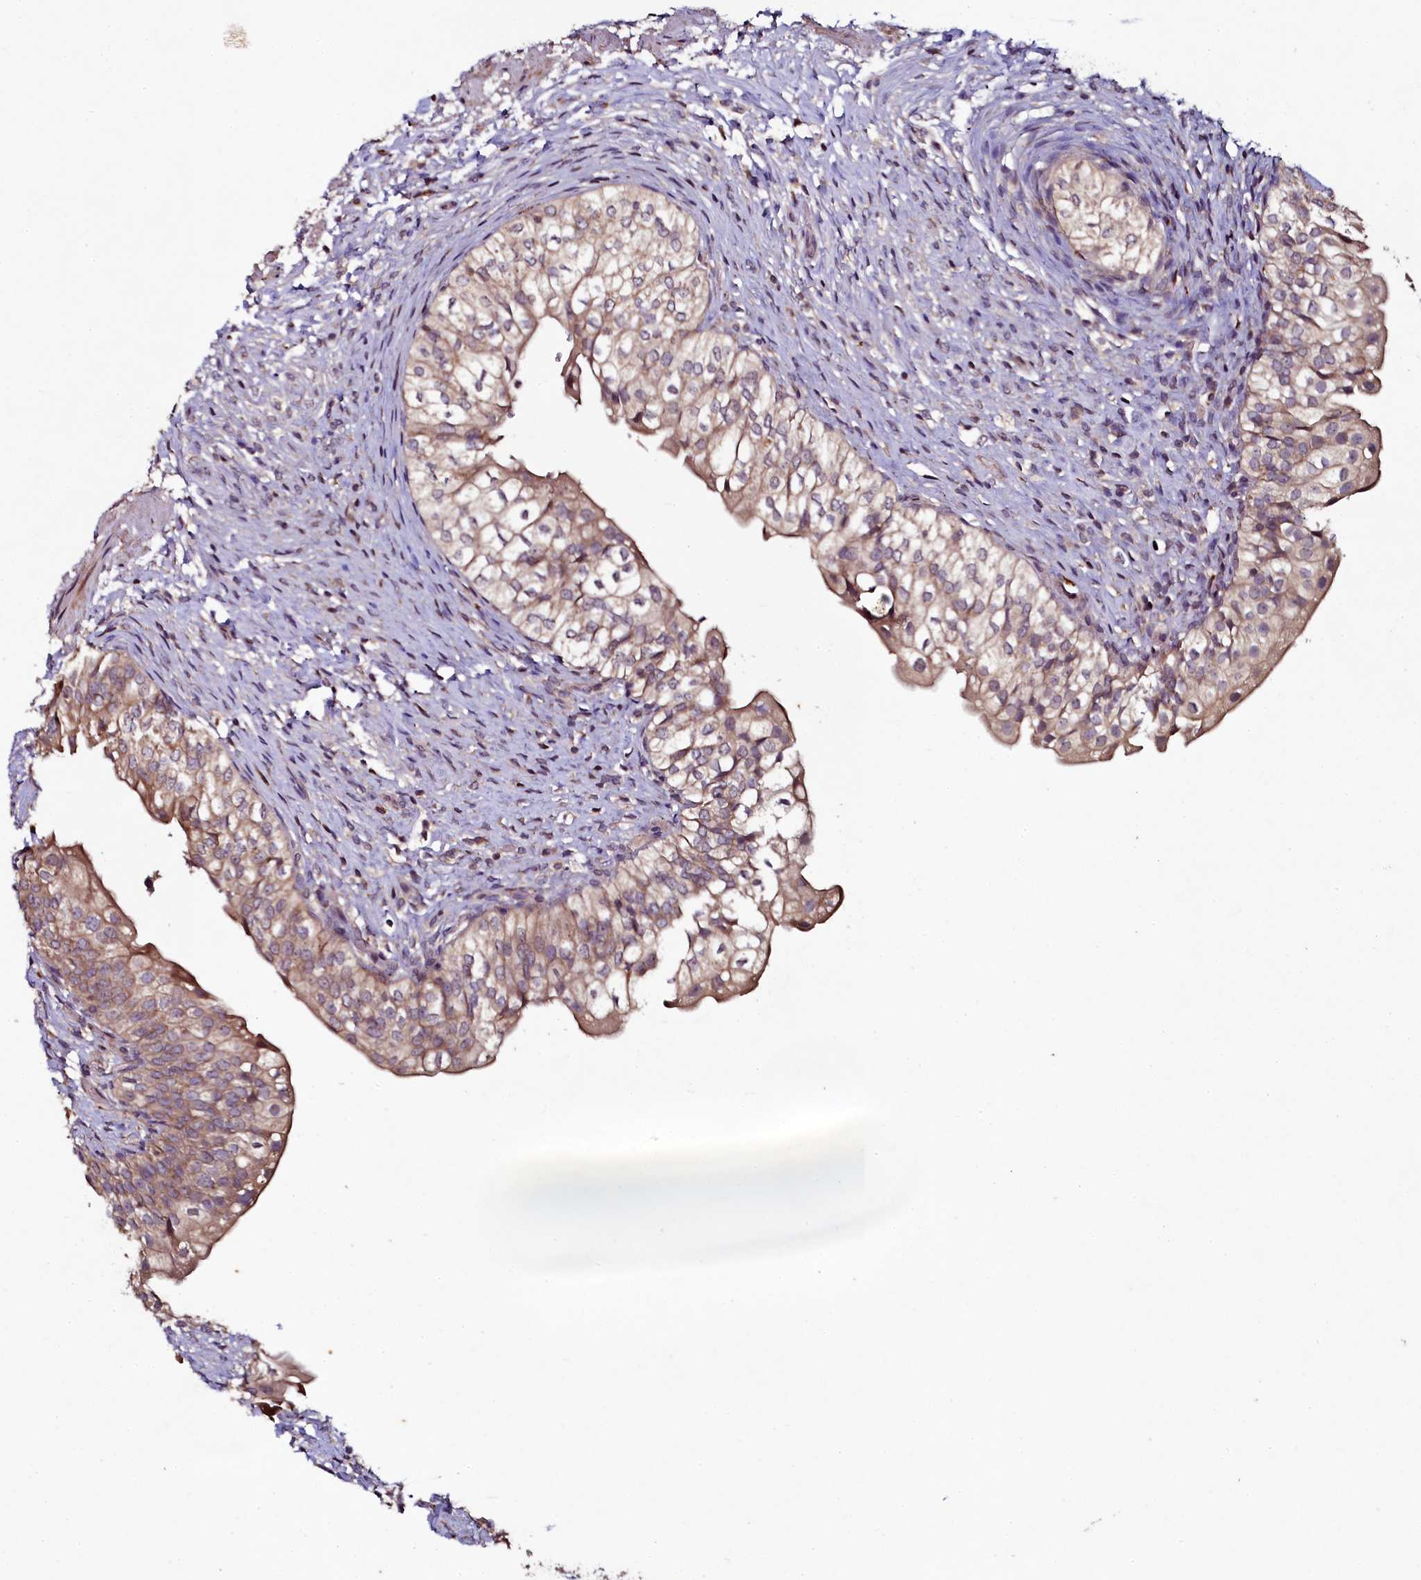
{"staining": {"intensity": "moderate", "quantity": ">75%", "location": "cytoplasmic/membranous"}, "tissue": "urinary bladder", "cell_type": "Urothelial cells", "image_type": "normal", "snomed": [{"axis": "morphology", "description": "Normal tissue, NOS"}, {"axis": "topography", "description": "Urinary bladder"}], "caption": "A medium amount of moderate cytoplasmic/membranous positivity is present in about >75% of urothelial cells in normal urinary bladder.", "gene": "SEC24C", "patient": {"sex": "male", "age": 55}}